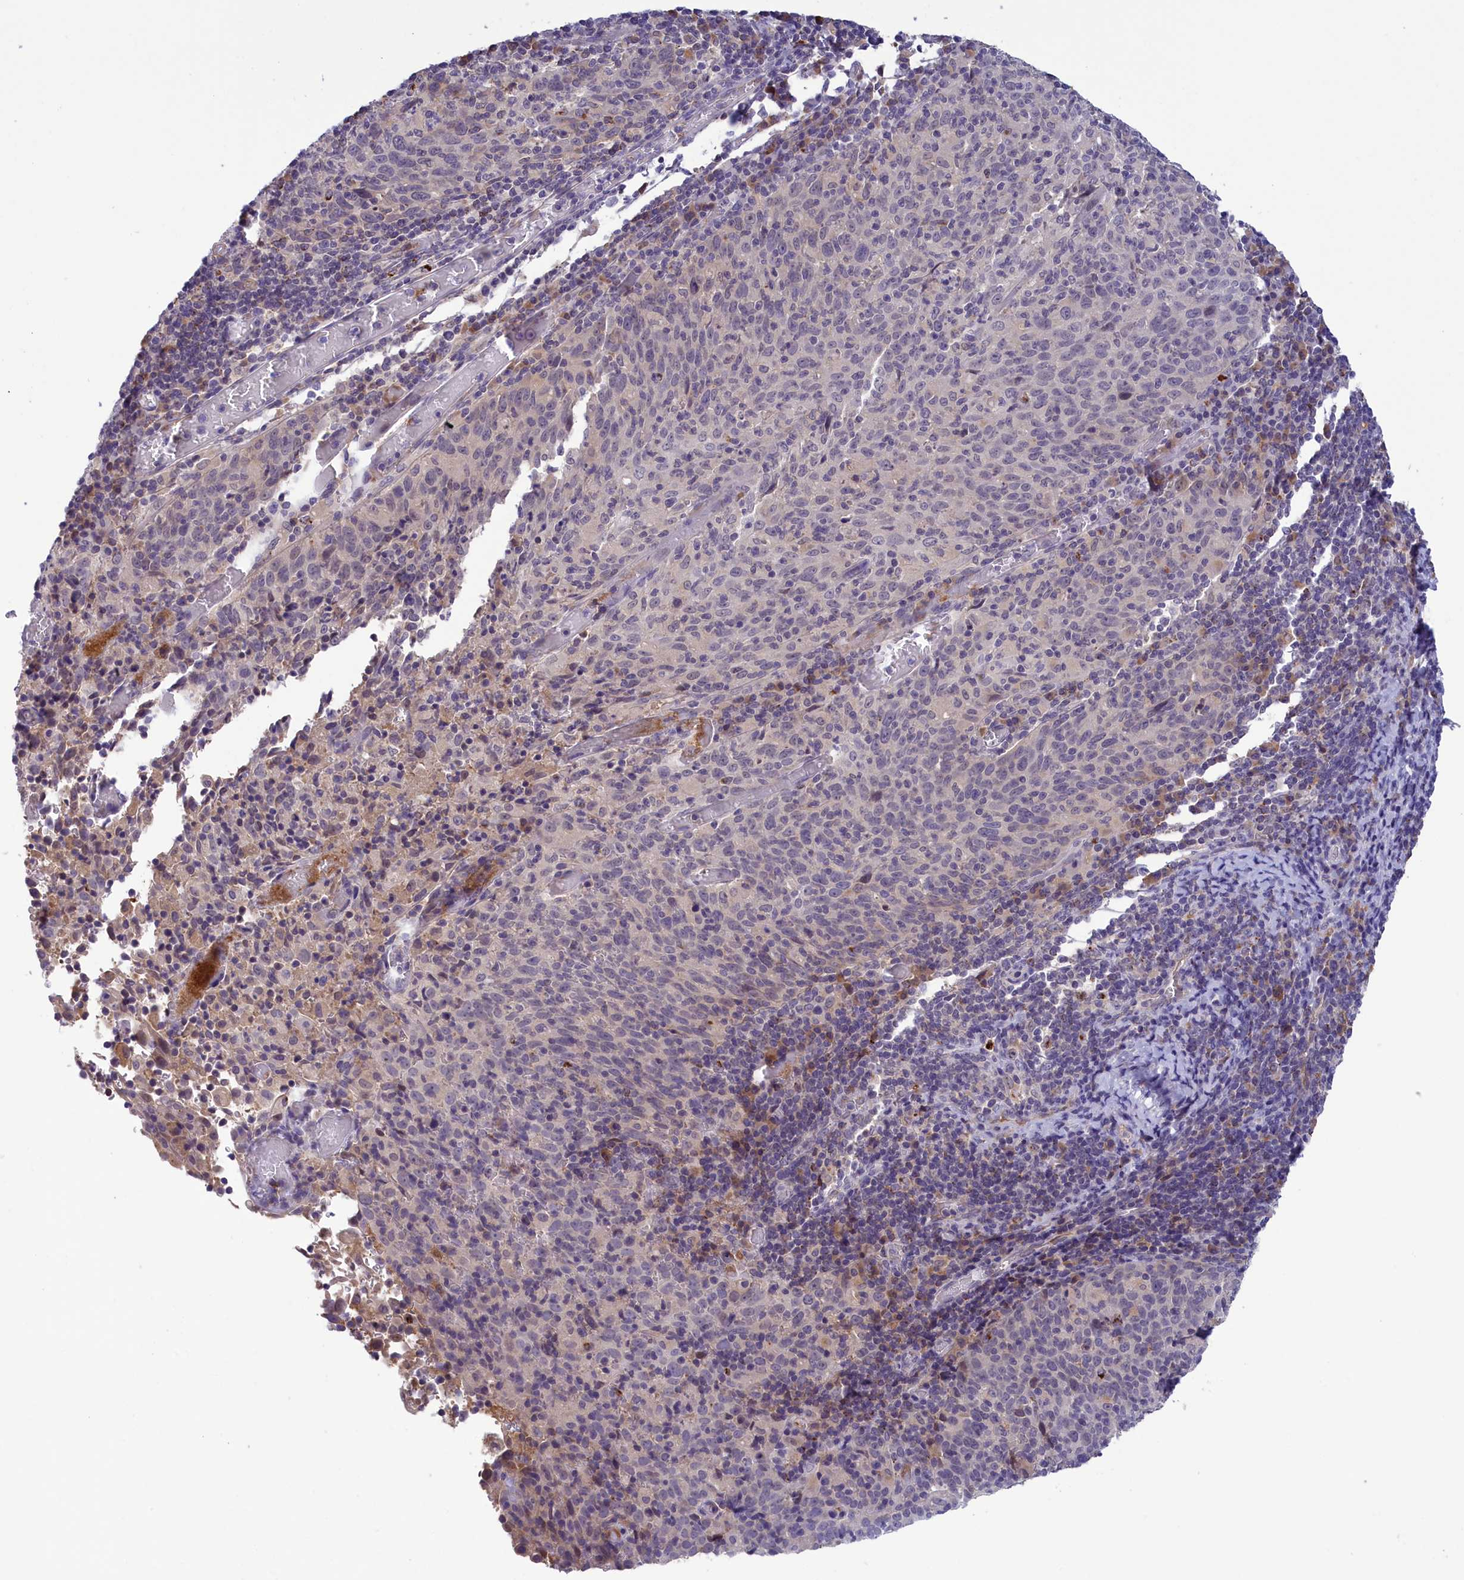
{"staining": {"intensity": "negative", "quantity": "none", "location": "none"}, "tissue": "cervical cancer", "cell_type": "Tumor cells", "image_type": "cancer", "snomed": [{"axis": "morphology", "description": "Squamous cell carcinoma, NOS"}, {"axis": "topography", "description": "Cervix"}], "caption": "IHC micrograph of human squamous cell carcinoma (cervical) stained for a protein (brown), which displays no positivity in tumor cells. Nuclei are stained in blue.", "gene": "STYX", "patient": {"sex": "female", "age": 52}}